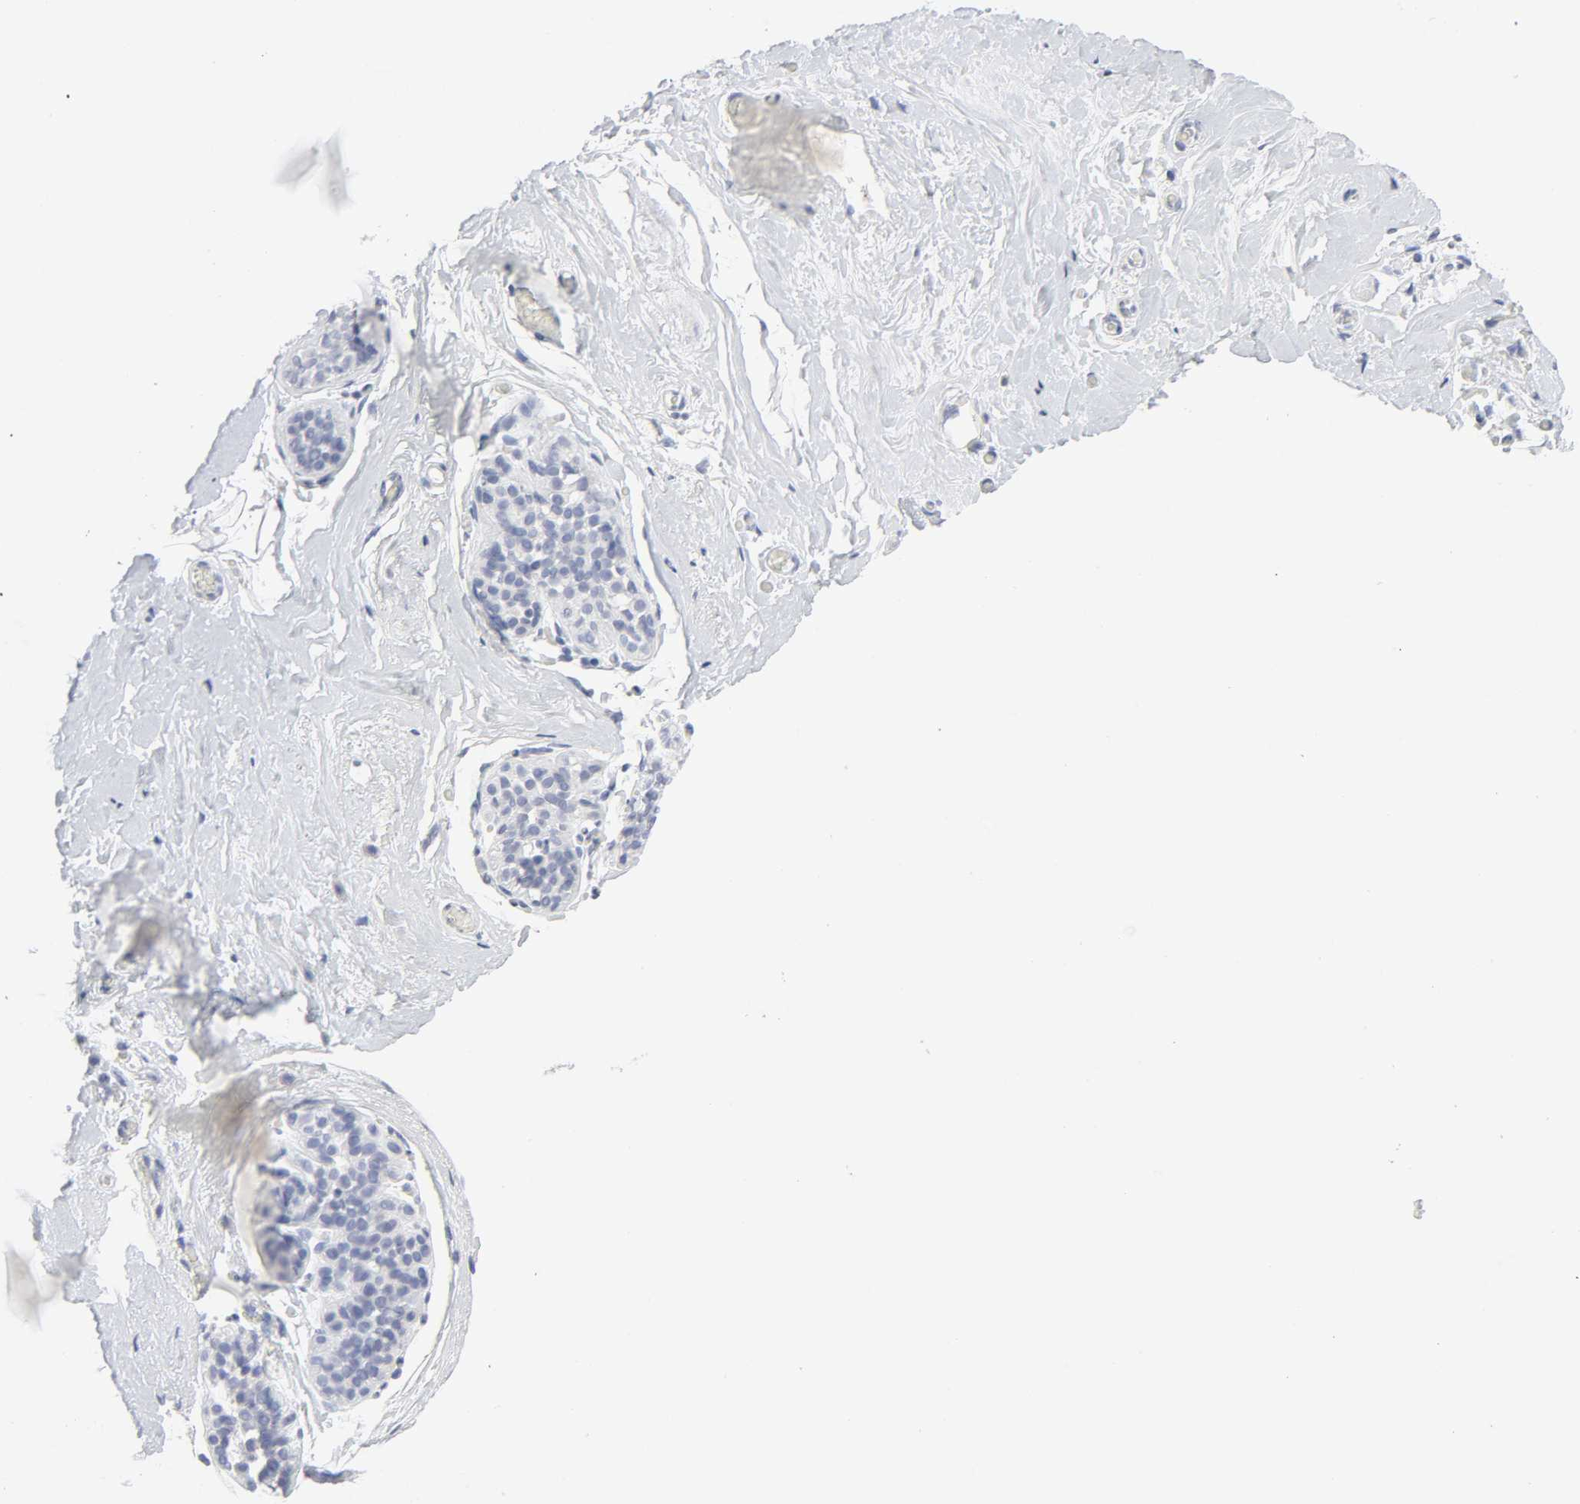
{"staining": {"intensity": "negative", "quantity": "none", "location": "none"}, "tissue": "breast", "cell_type": "Adipocytes", "image_type": "normal", "snomed": [{"axis": "morphology", "description": "Normal tissue, NOS"}, {"axis": "topography", "description": "Breast"}], "caption": "The image reveals no significant positivity in adipocytes of breast.", "gene": "SLCO1B3", "patient": {"sex": "female", "age": 75}}